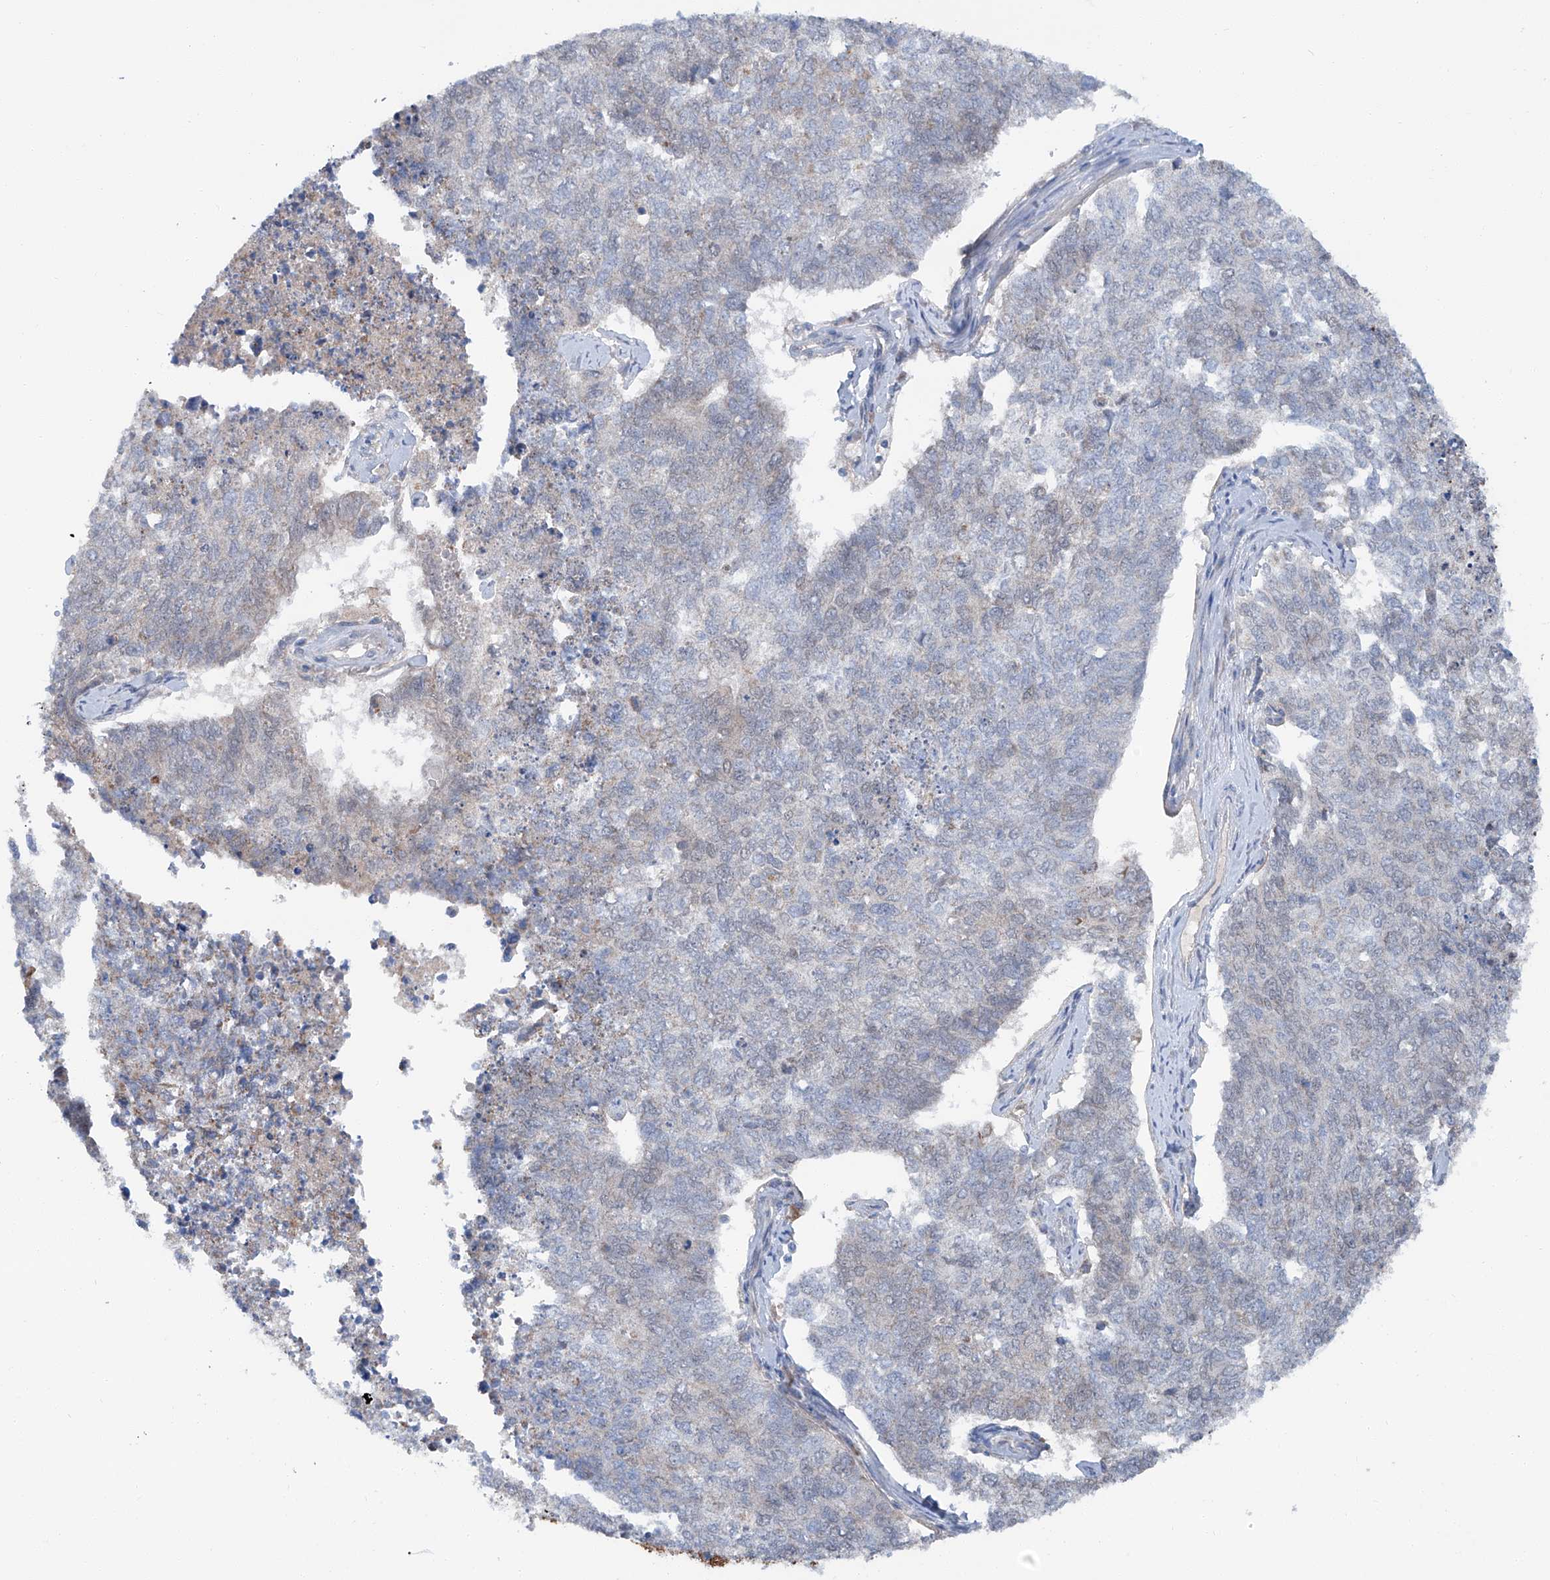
{"staining": {"intensity": "negative", "quantity": "none", "location": "none"}, "tissue": "cervical cancer", "cell_type": "Tumor cells", "image_type": "cancer", "snomed": [{"axis": "morphology", "description": "Squamous cell carcinoma, NOS"}, {"axis": "topography", "description": "Cervix"}], "caption": "Immunohistochemistry of cervical squamous cell carcinoma demonstrates no expression in tumor cells. (Brightfield microscopy of DAB immunohistochemistry at high magnification).", "gene": "SIX4", "patient": {"sex": "female", "age": 63}}